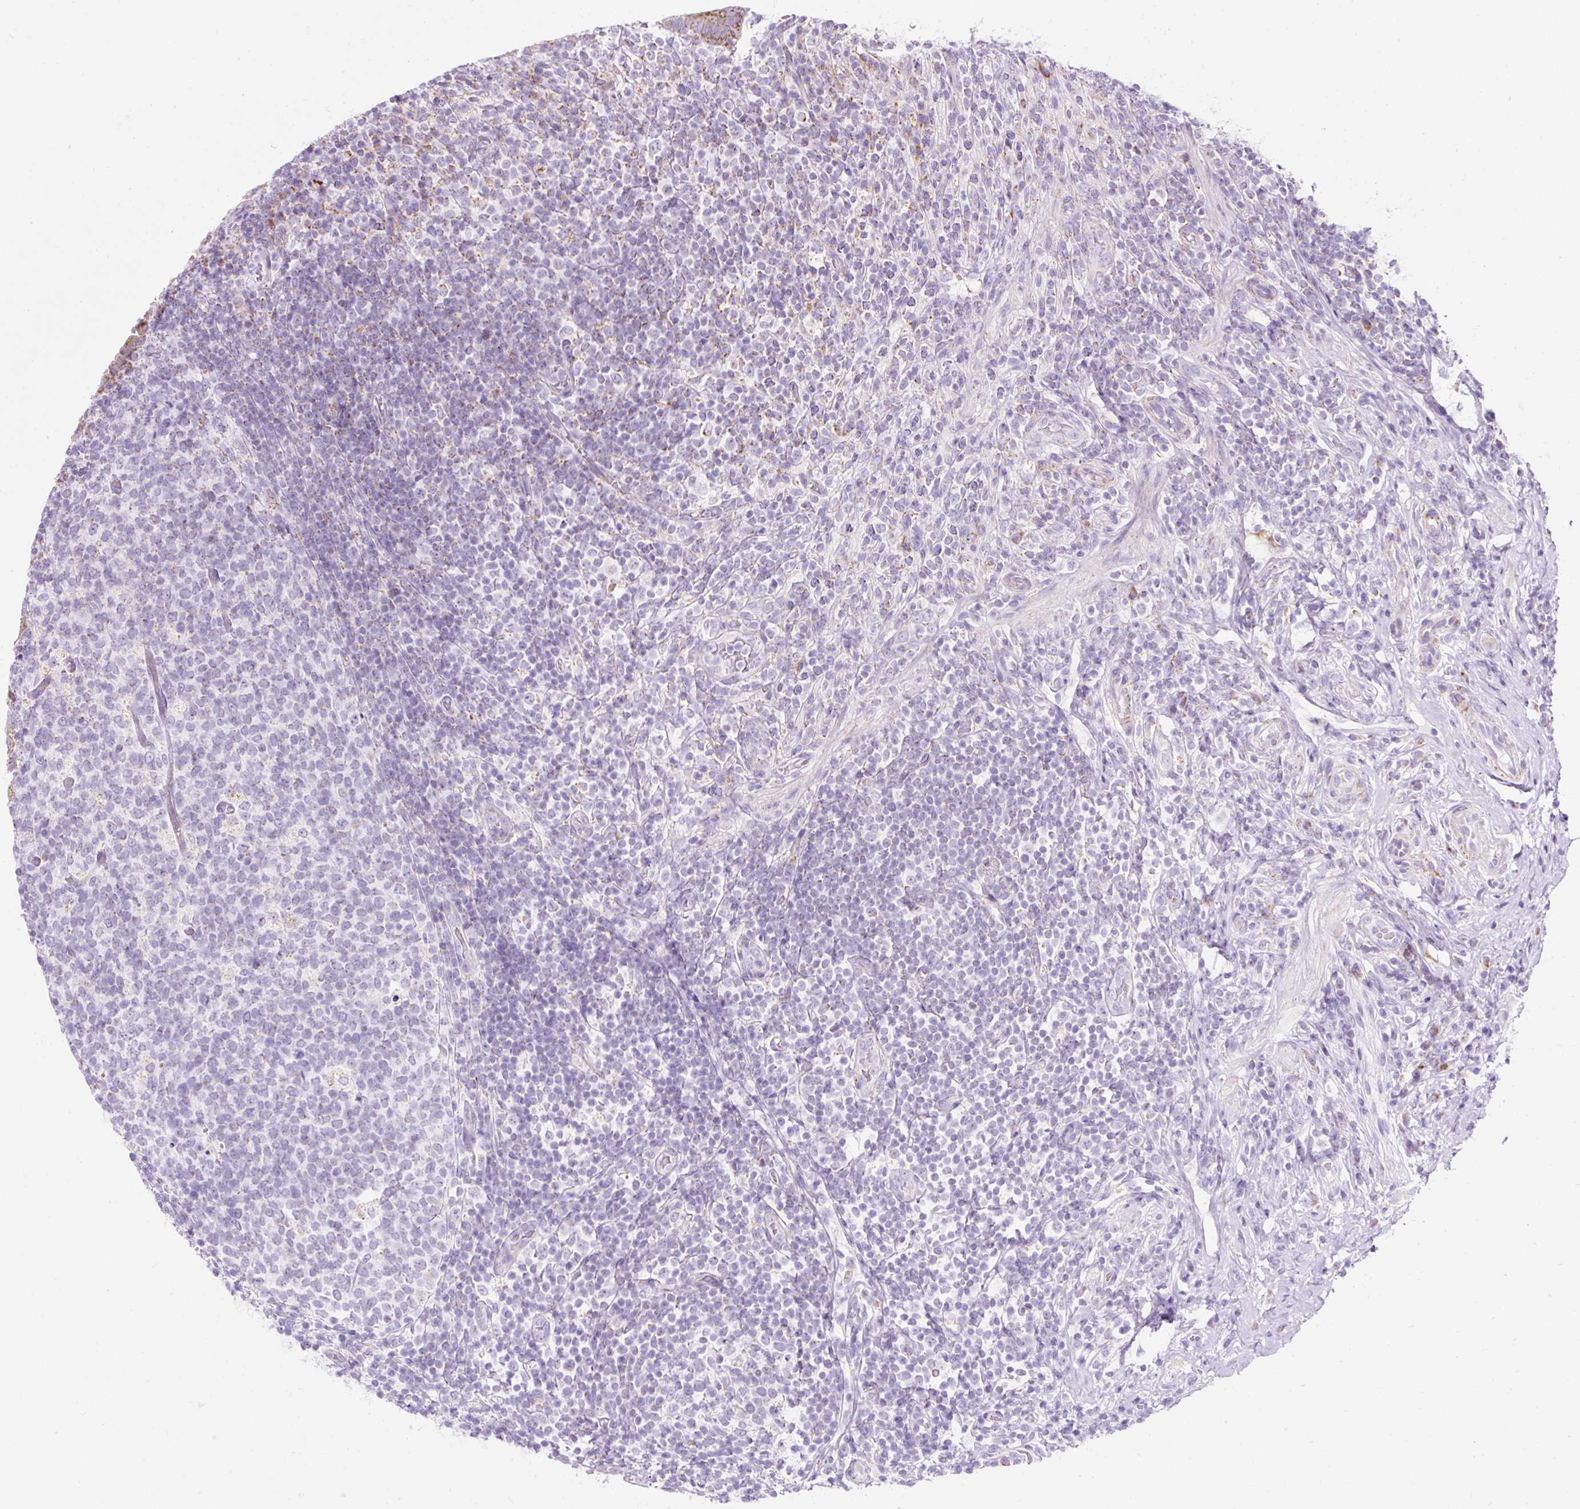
{"staining": {"intensity": "strong", "quantity": ">75%", "location": "cytoplasmic/membranous"}, "tissue": "appendix", "cell_type": "Glandular cells", "image_type": "normal", "snomed": [{"axis": "morphology", "description": "Normal tissue, NOS"}, {"axis": "topography", "description": "Appendix"}], "caption": "Immunohistochemical staining of unremarkable appendix displays >75% levels of strong cytoplasmic/membranous protein staining in approximately >75% of glandular cells. Using DAB (3,3'-diaminobenzidine) (brown) and hematoxylin (blue) stains, captured at high magnification using brightfield microscopy.", "gene": "PLPP2", "patient": {"sex": "female", "age": 43}}